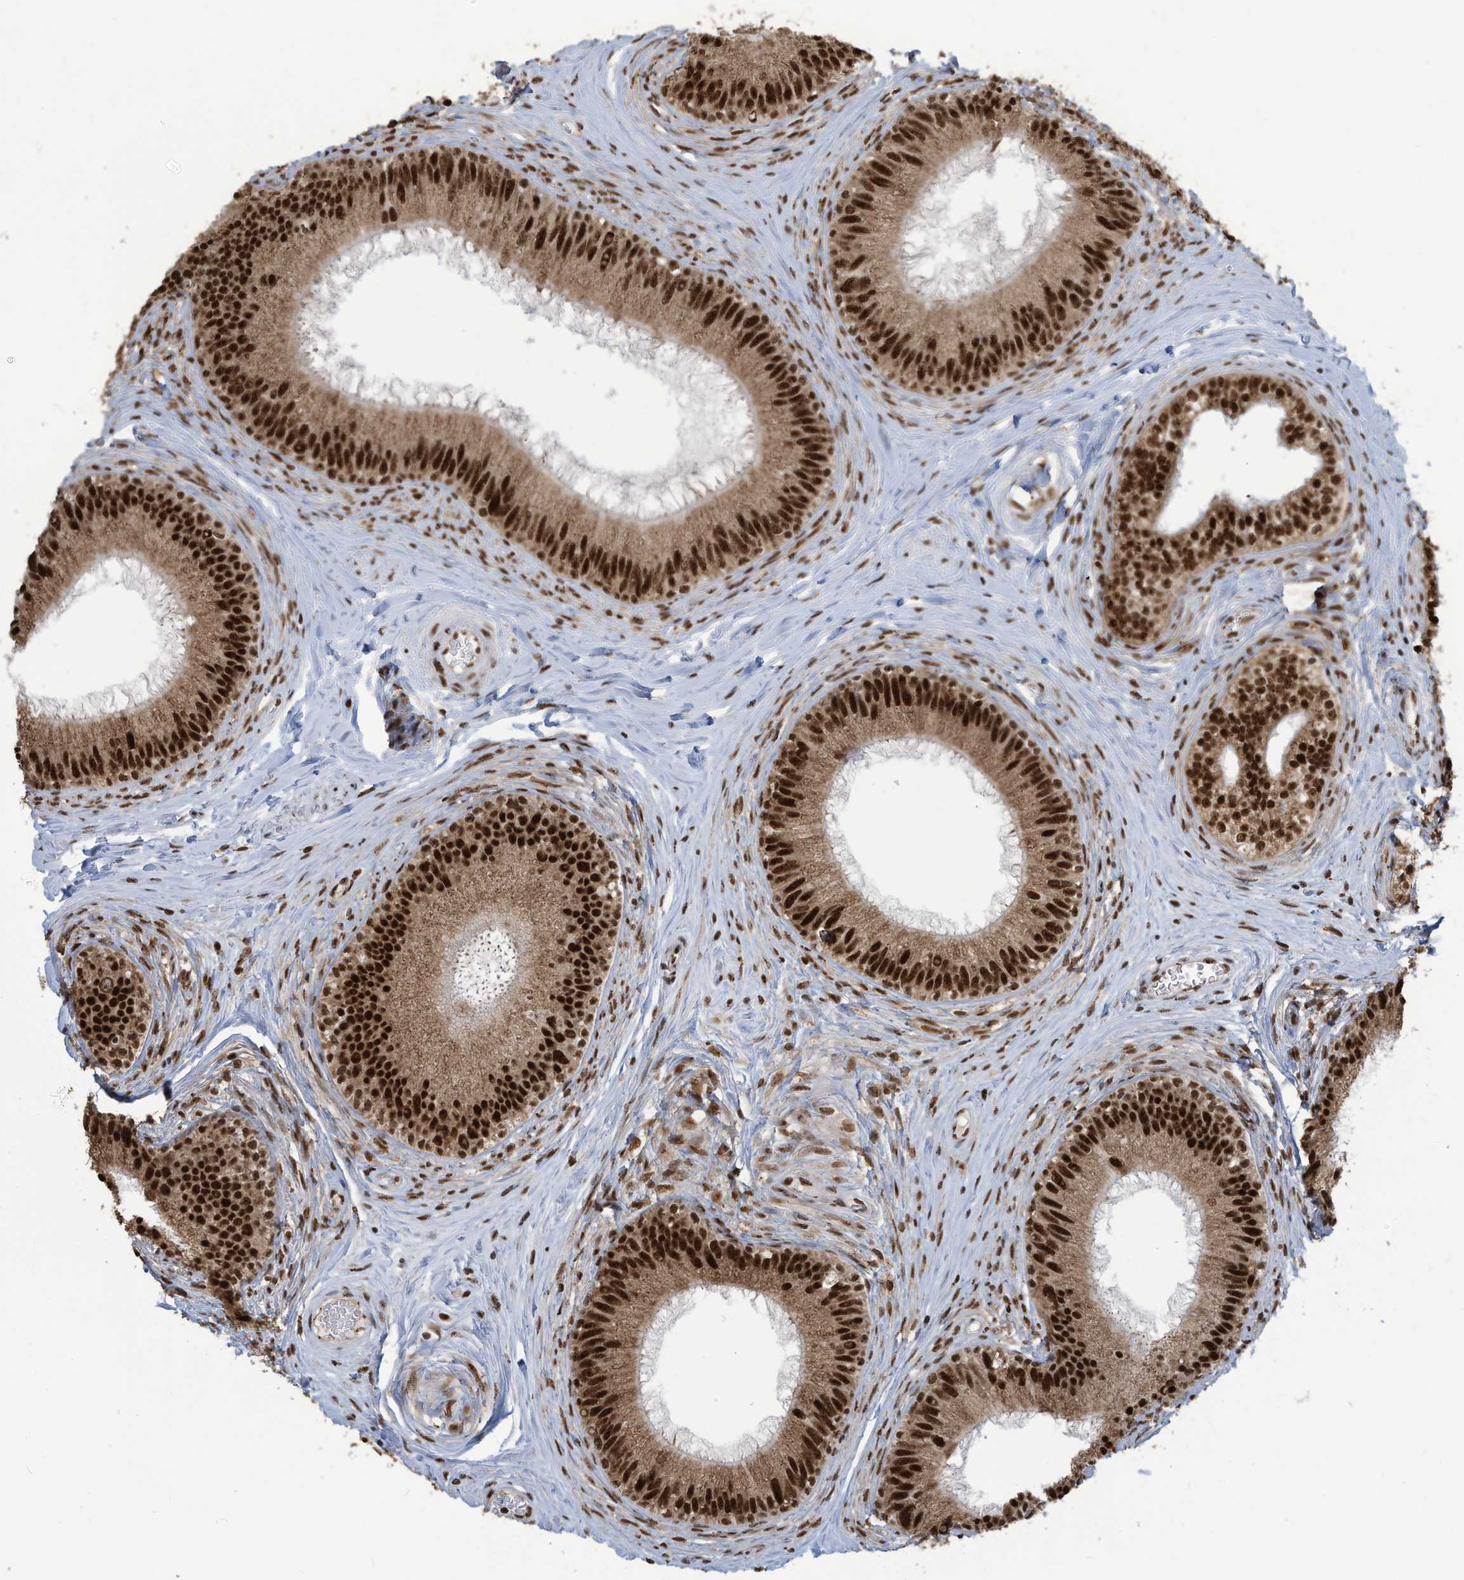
{"staining": {"intensity": "strong", "quantity": ">75%", "location": "cytoplasmic/membranous,nuclear"}, "tissue": "epididymis", "cell_type": "Glandular cells", "image_type": "normal", "snomed": [{"axis": "morphology", "description": "Normal tissue, NOS"}, {"axis": "topography", "description": "Epididymis"}], "caption": "Protein expression analysis of normal epididymis displays strong cytoplasmic/membranous,nuclear staining in approximately >75% of glandular cells. Immunohistochemistry stains the protein in brown and the nuclei are stained blue.", "gene": "LBH", "patient": {"sex": "male", "age": 27}}